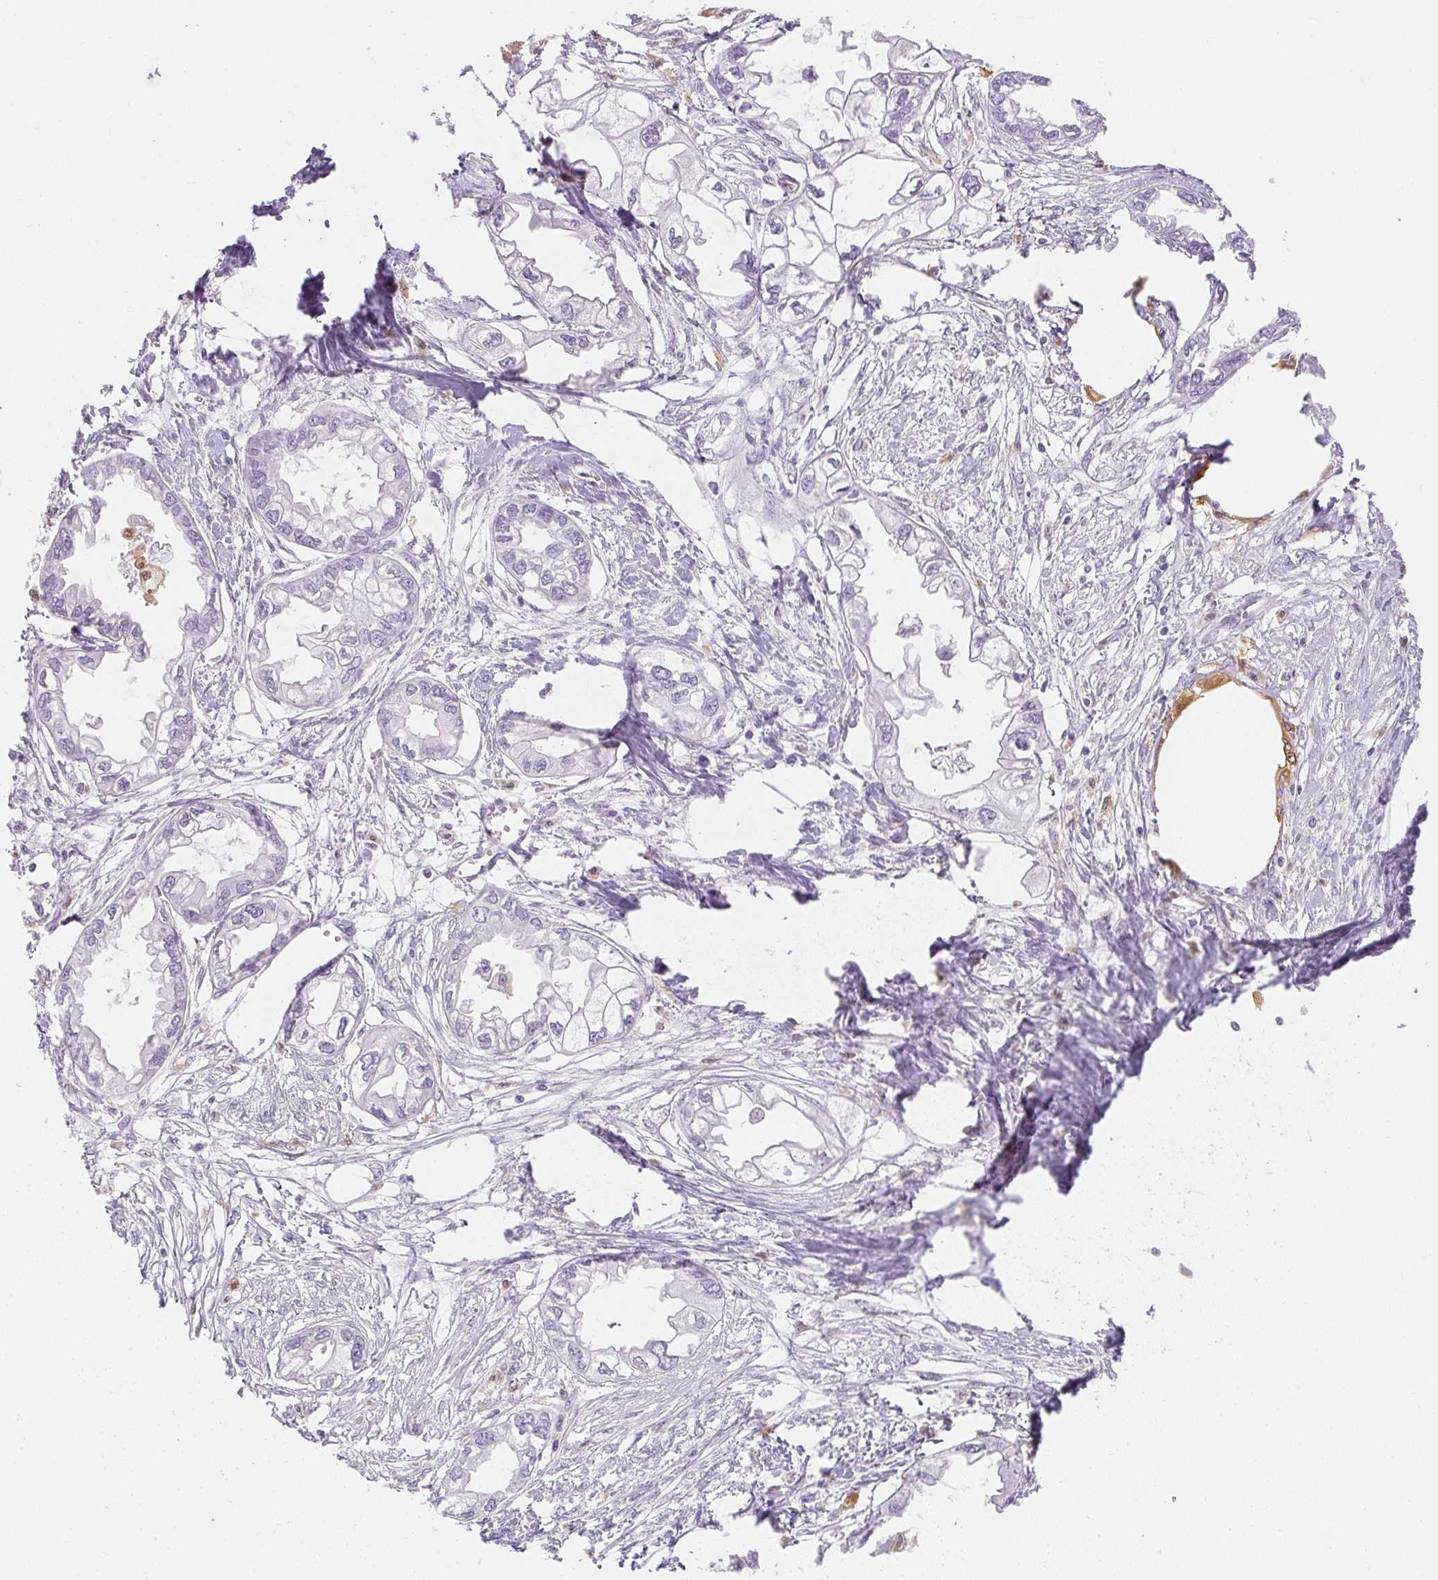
{"staining": {"intensity": "negative", "quantity": "none", "location": "none"}, "tissue": "endometrial cancer", "cell_type": "Tumor cells", "image_type": "cancer", "snomed": [{"axis": "morphology", "description": "Adenocarcinoma, NOS"}, {"axis": "morphology", "description": "Adenocarcinoma, metastatic, NOS"}, {"axis": "topography", "description": "Adipose tissue"}, {"axis": "topography", "description": "Endometrium"}], "caption": "Immunohistochemistry of metastatic adenocarcinoma (endometrial) shows no positivity in tumor cells.", "gene": "HK3", "patient": {"sex": "female", "age": 67}}